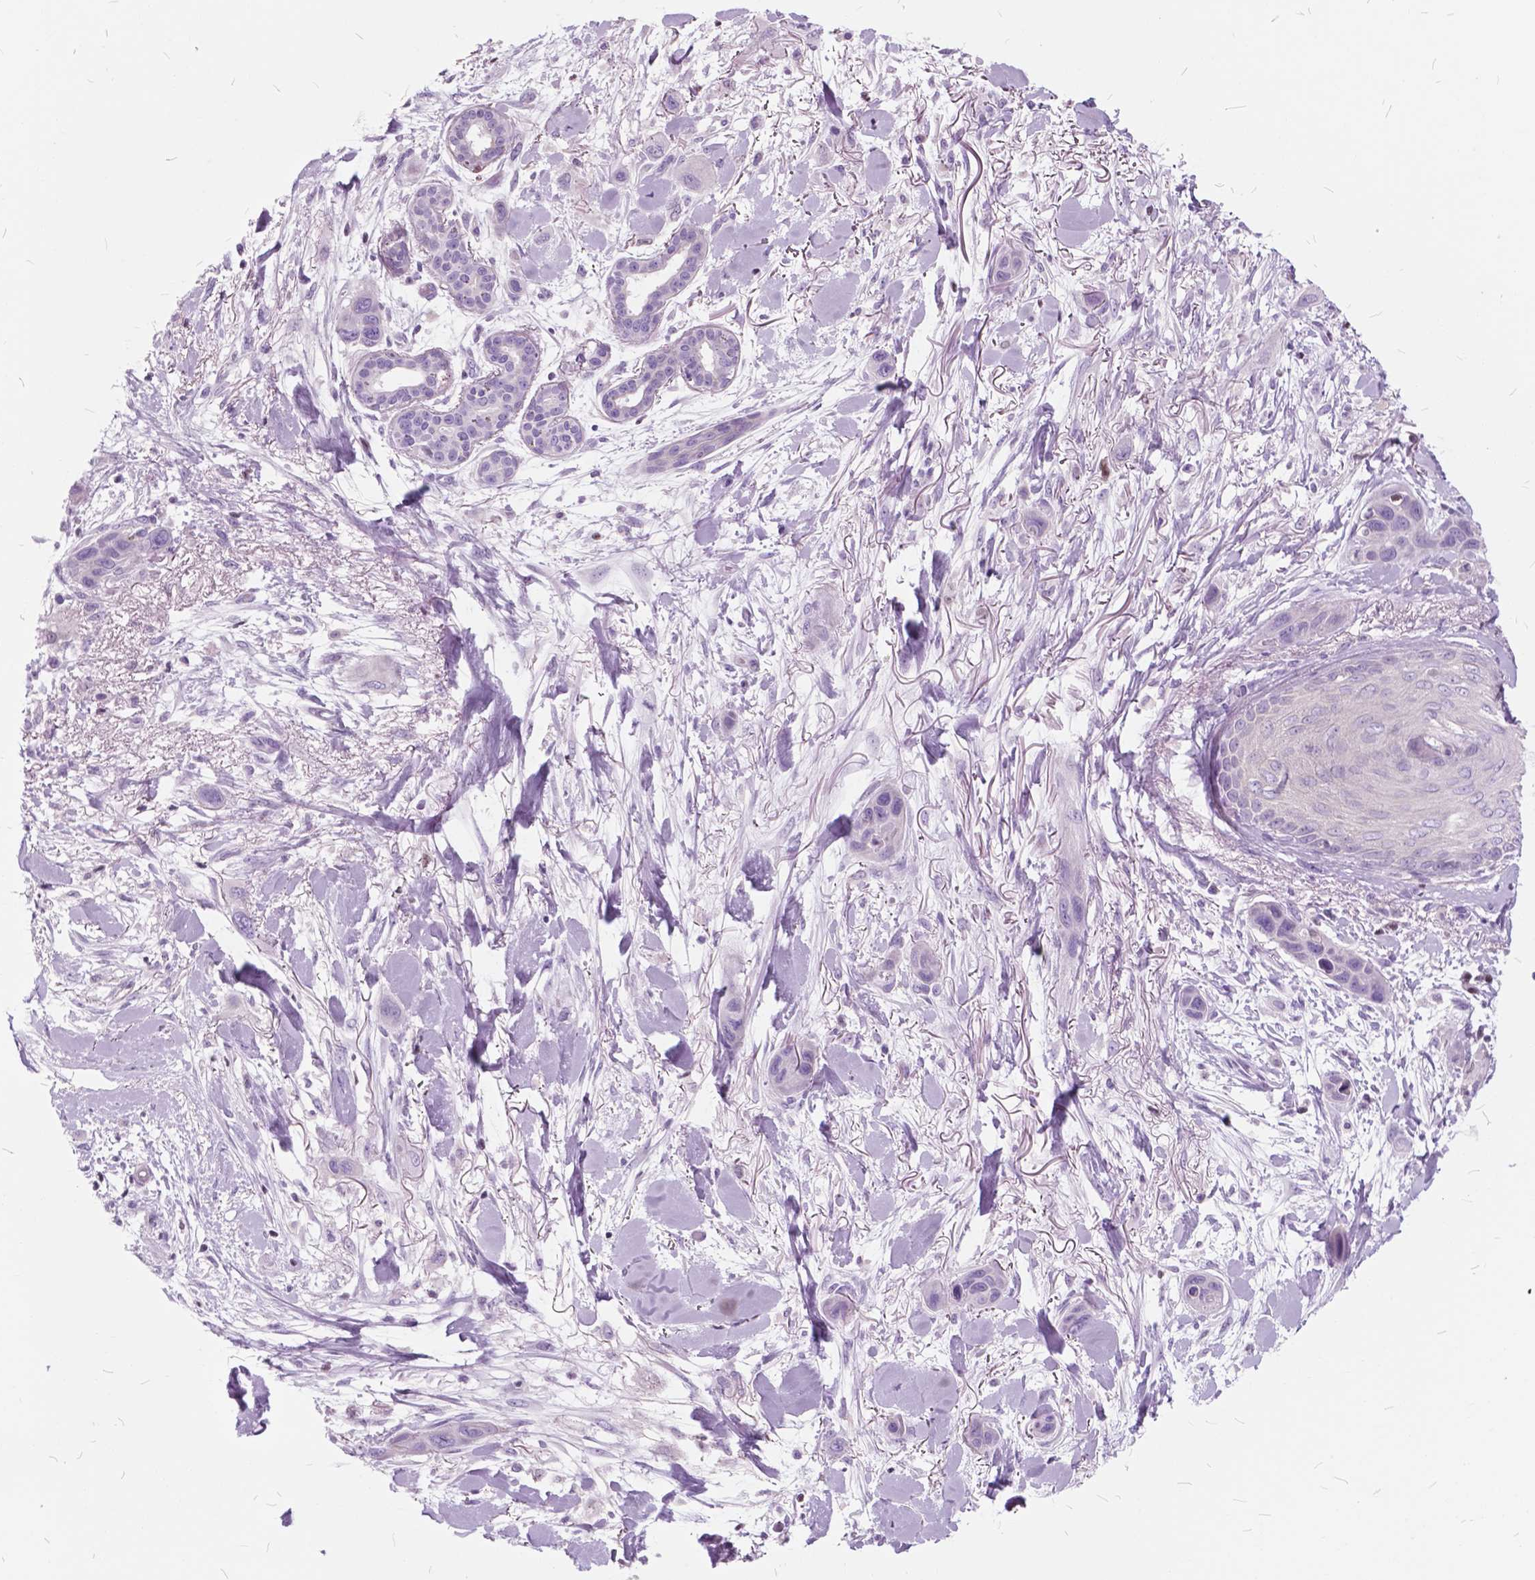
{"staining": {"intensity": "negative", "quantity": "none", "location": "none"}, "tissue": "skin cancer", "cell_type": "Tumor cells", "image_type": "cancer", "snomed": [{"axis": "morphology", "description": "Squamous cell carcinoma, NOS"}, {"axis": "topography", "description": "Skin"}], "caption": "IHC image of neoplastic tissue: skin squamous cell carcinoma stained with DAB displays no significant protein positivity in tumor cells.", "gene": "SP140", "patient": {"sex": "male", "age": 79}}